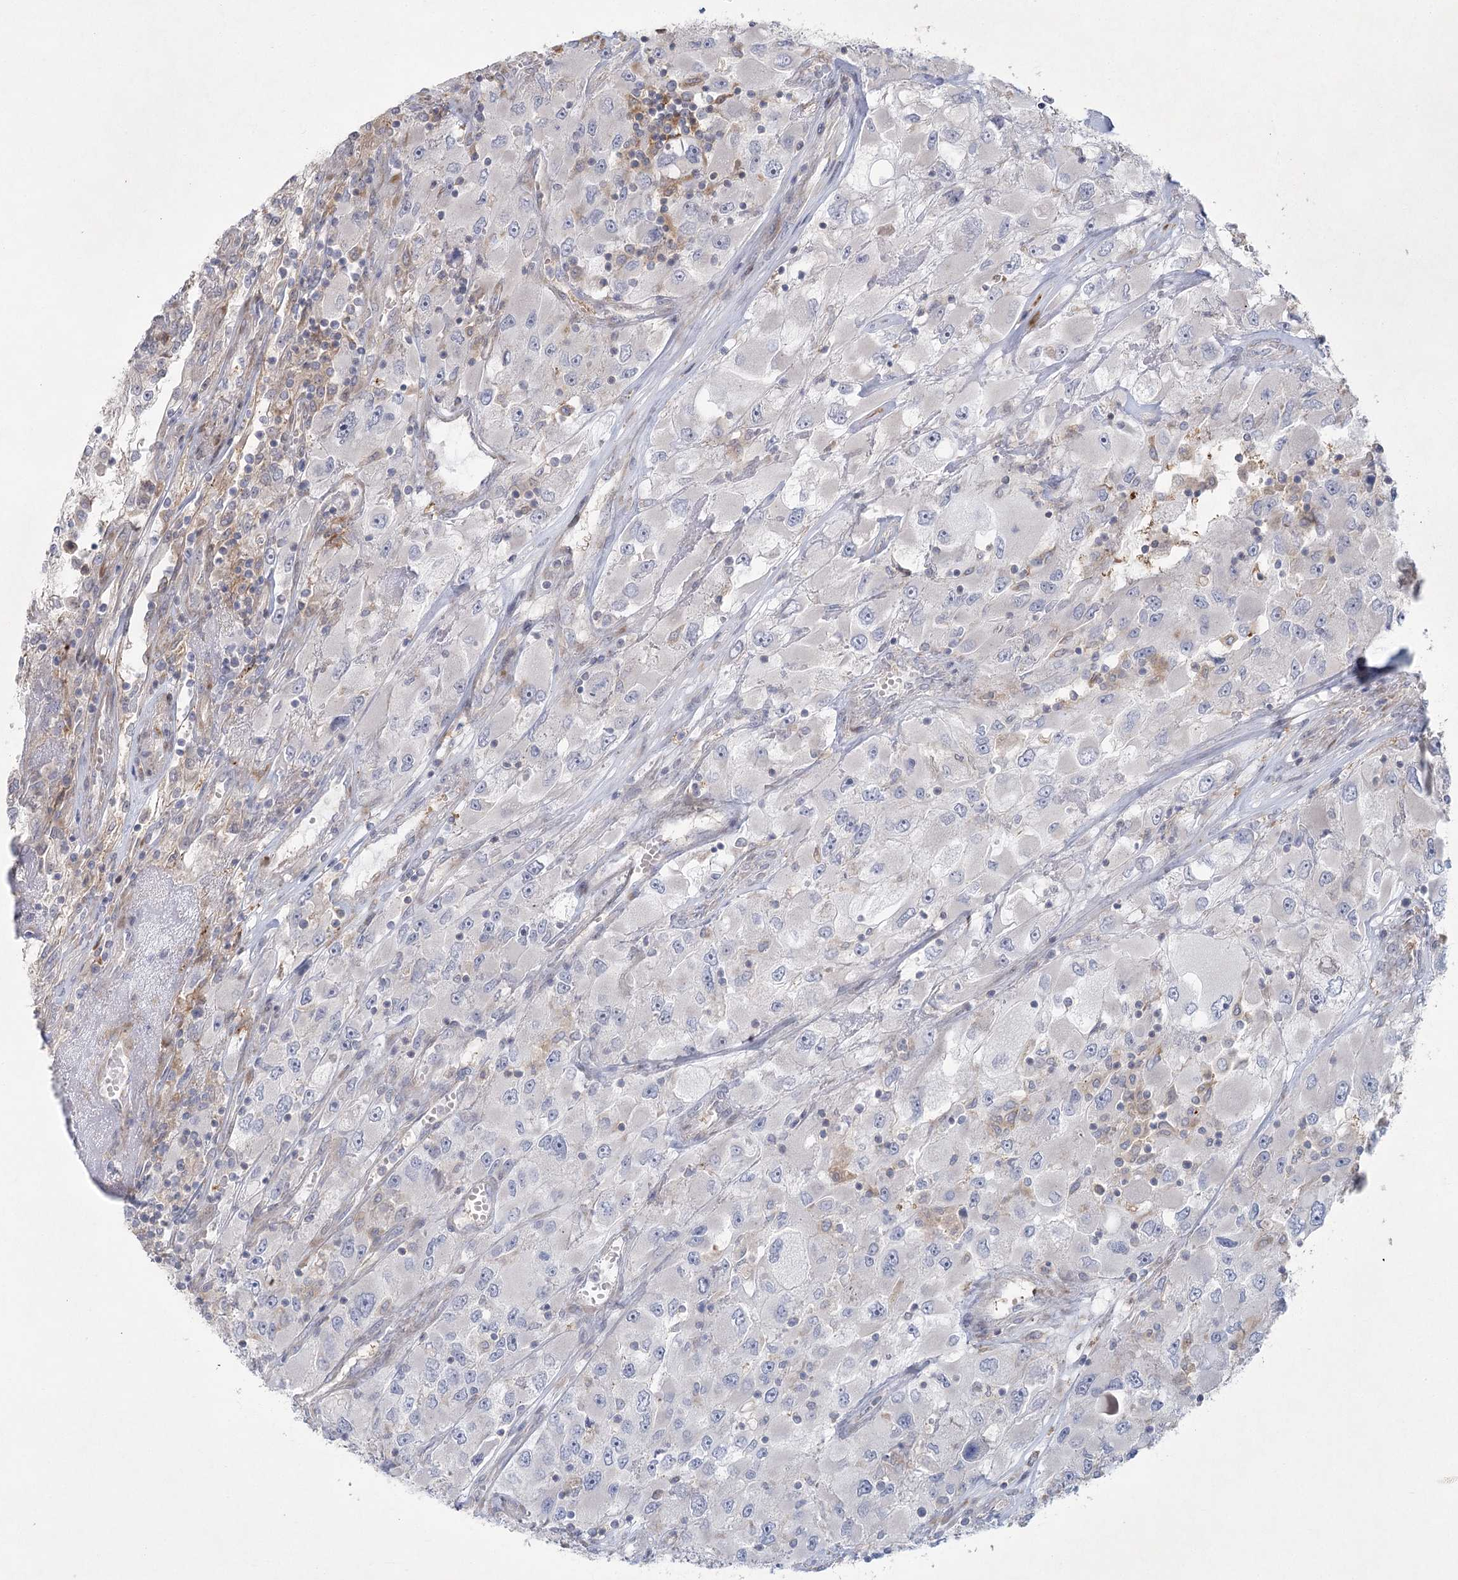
{"staining": {"intensity": "negative", "quantity": "none", "location": "none"}, "tissue": "renal cancer", "cell_type": "Tumor cells", "image_type": "cancer", "snomed": [{"axis": "morphology", "description": "Adenocarcinoma, NOS"}, {"axis": "topography", "description": "Kidney"}], "caption": "Tumor cells show no significant protein expression in renal cancer.", "gene": "FAM110C", "patient": {"sex": "female", "age": 52}}